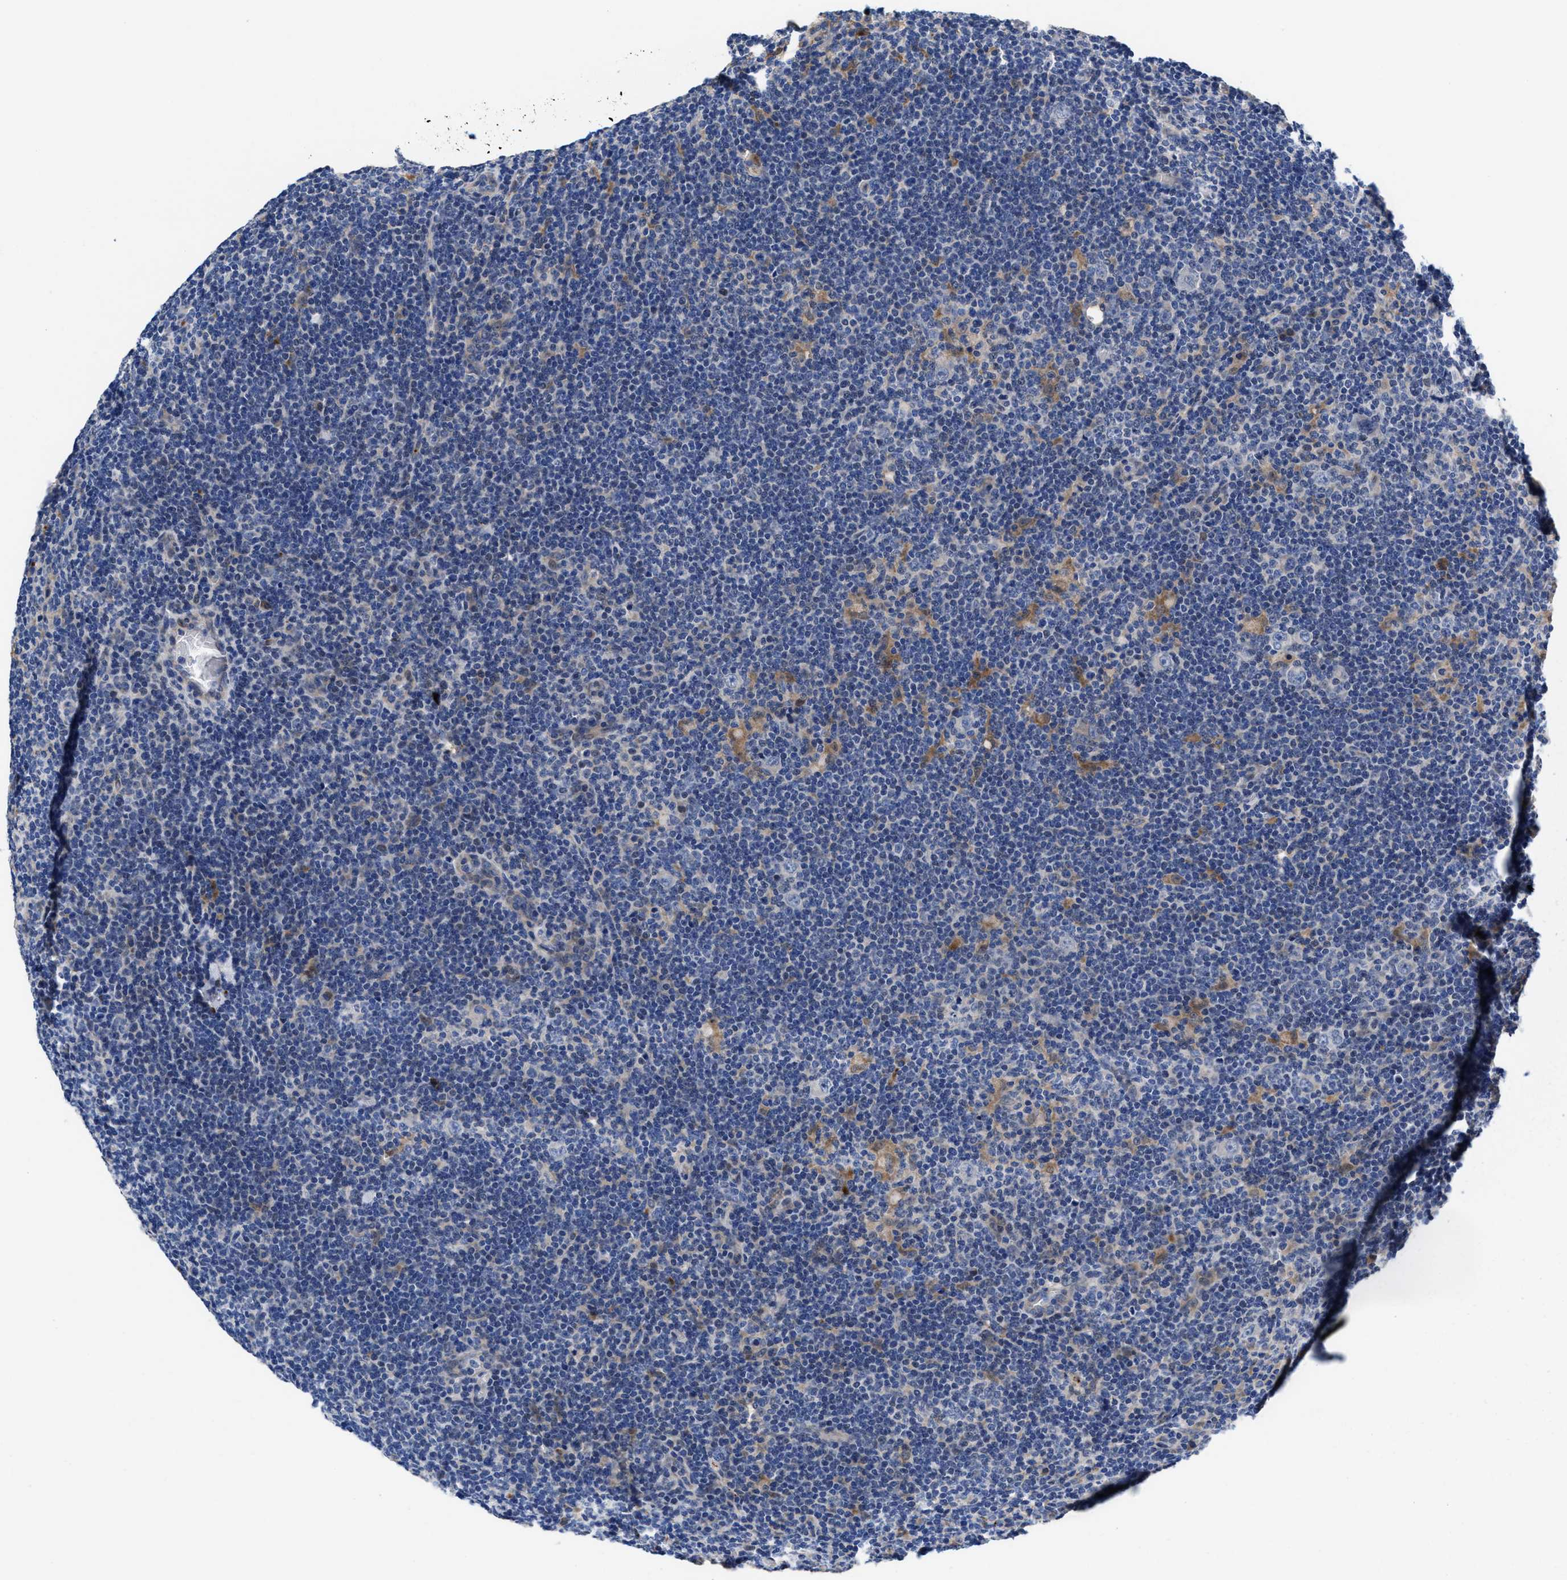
{"staining": {"intensity": "negative", "quantity": "none", "location": "none"}, "tissue": "lymphoma", "cell_type": "Tumor cells", "image_type": "cancer", "snomed": [{"axis": "morphology", "description": "Hodgkin's disease, NOS"}, {"axis": "topography", "description": "Lymph node"}], "caption": "Lymphoma was stained to show a protein in brown. There is no significant positivity in tumor cells. (DAB IHC visualized using brightfield microscopy, high magnification).", "gene": "DHRS13", "patient": {"sex": "female", "age": 57}}